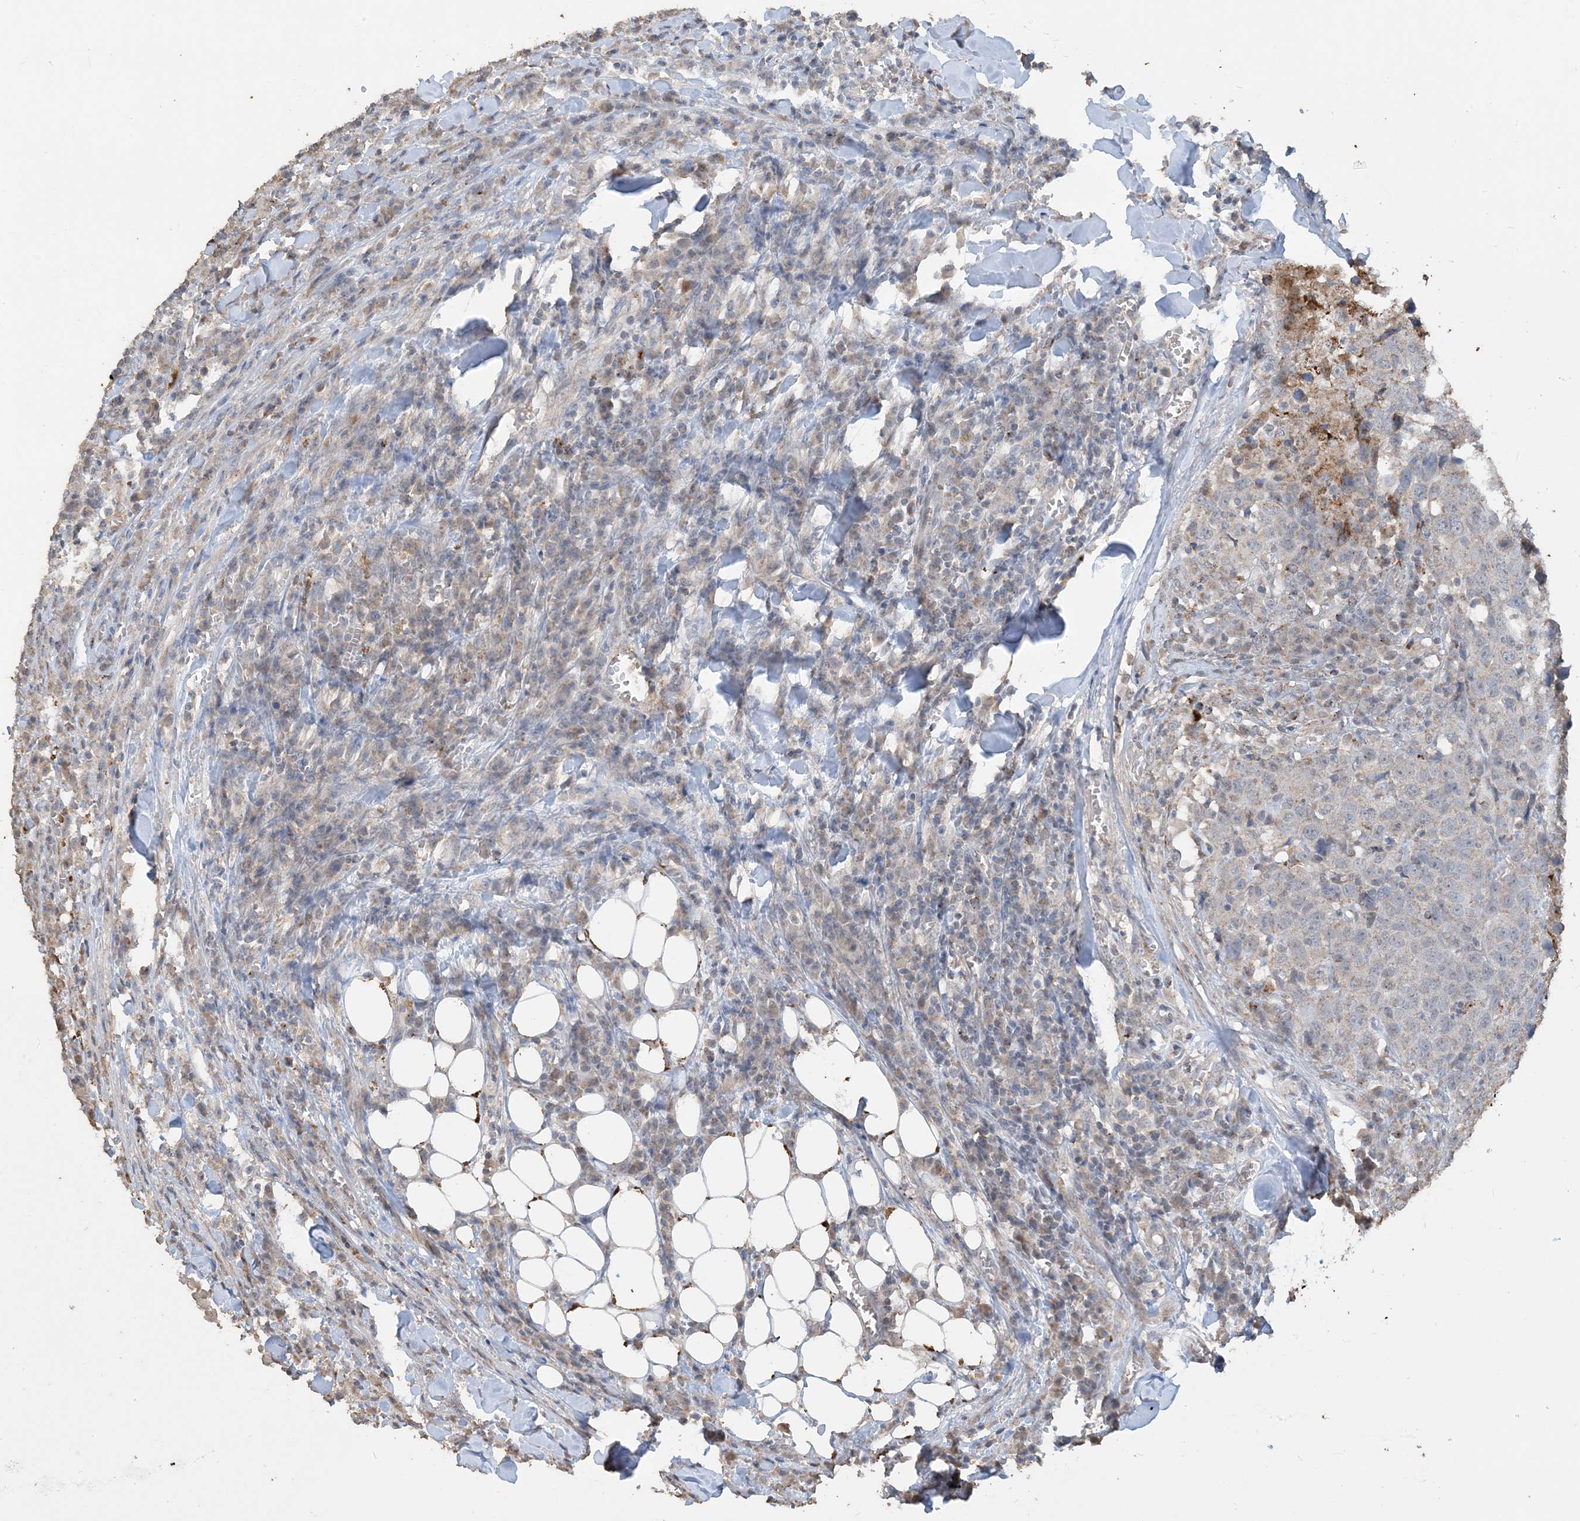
{"staining": {"intensity": "negative", "quantity": "none", "location": "none"}, "tissue": "head and neck cancer", "cell_type": "Tumor cells", "image_type": "cancer", "snomed": [{"axis": "morphology", "description": "Squamous cell carcinoma, NOS"}, {"axis": "topography", "description": "Head-Neck"}], "caption": "DAB (3,3'-diaminobenzidine) immunohistochemical staining of squamous cell carcinoma (head and neck) shows no significant positivity in tumor cells.", "gene": "SFMBT2", "patient": {"sex": "male", "age": 66}}